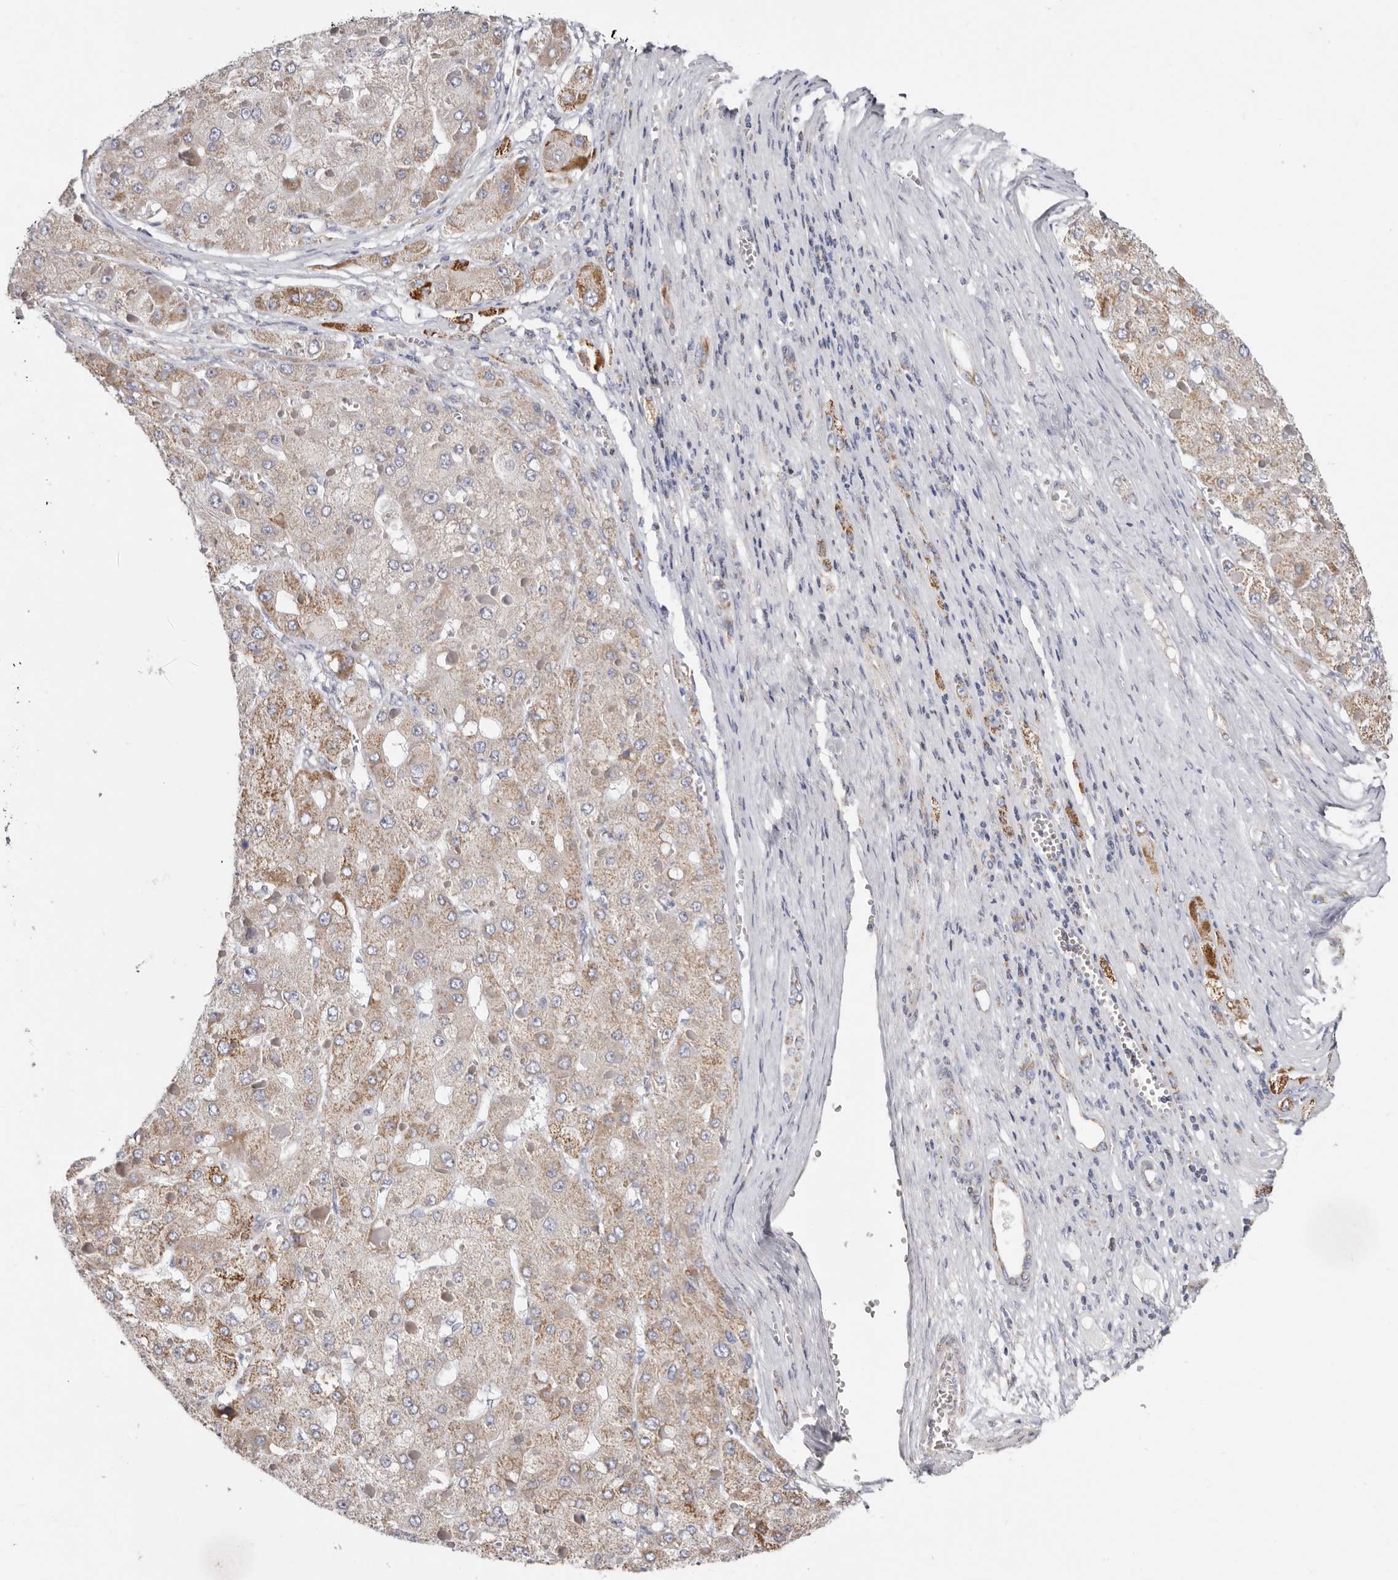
{"staining": {"intensity": "moderate", "quantity": ">75%", "location": "cytoplasmic/membranous"}, "tissue": "liver cancer", "cell_type": "Tumor cells", "image_type": "cancer", "snomed": [{"axis": "morphology", "description": "Carcinoma, Hepatocellular, NOS"}, {"axis": "topography", "description": "Liver"}], "caption": "A photomicrograph of liver cancer (hepatocellular carcinoma) stained for a protein shows moderate cytoplasmic/membranous brown staining in tumor cells.", "gene": "RSPO2", "patient": {"sex": "female", "age": 73}}